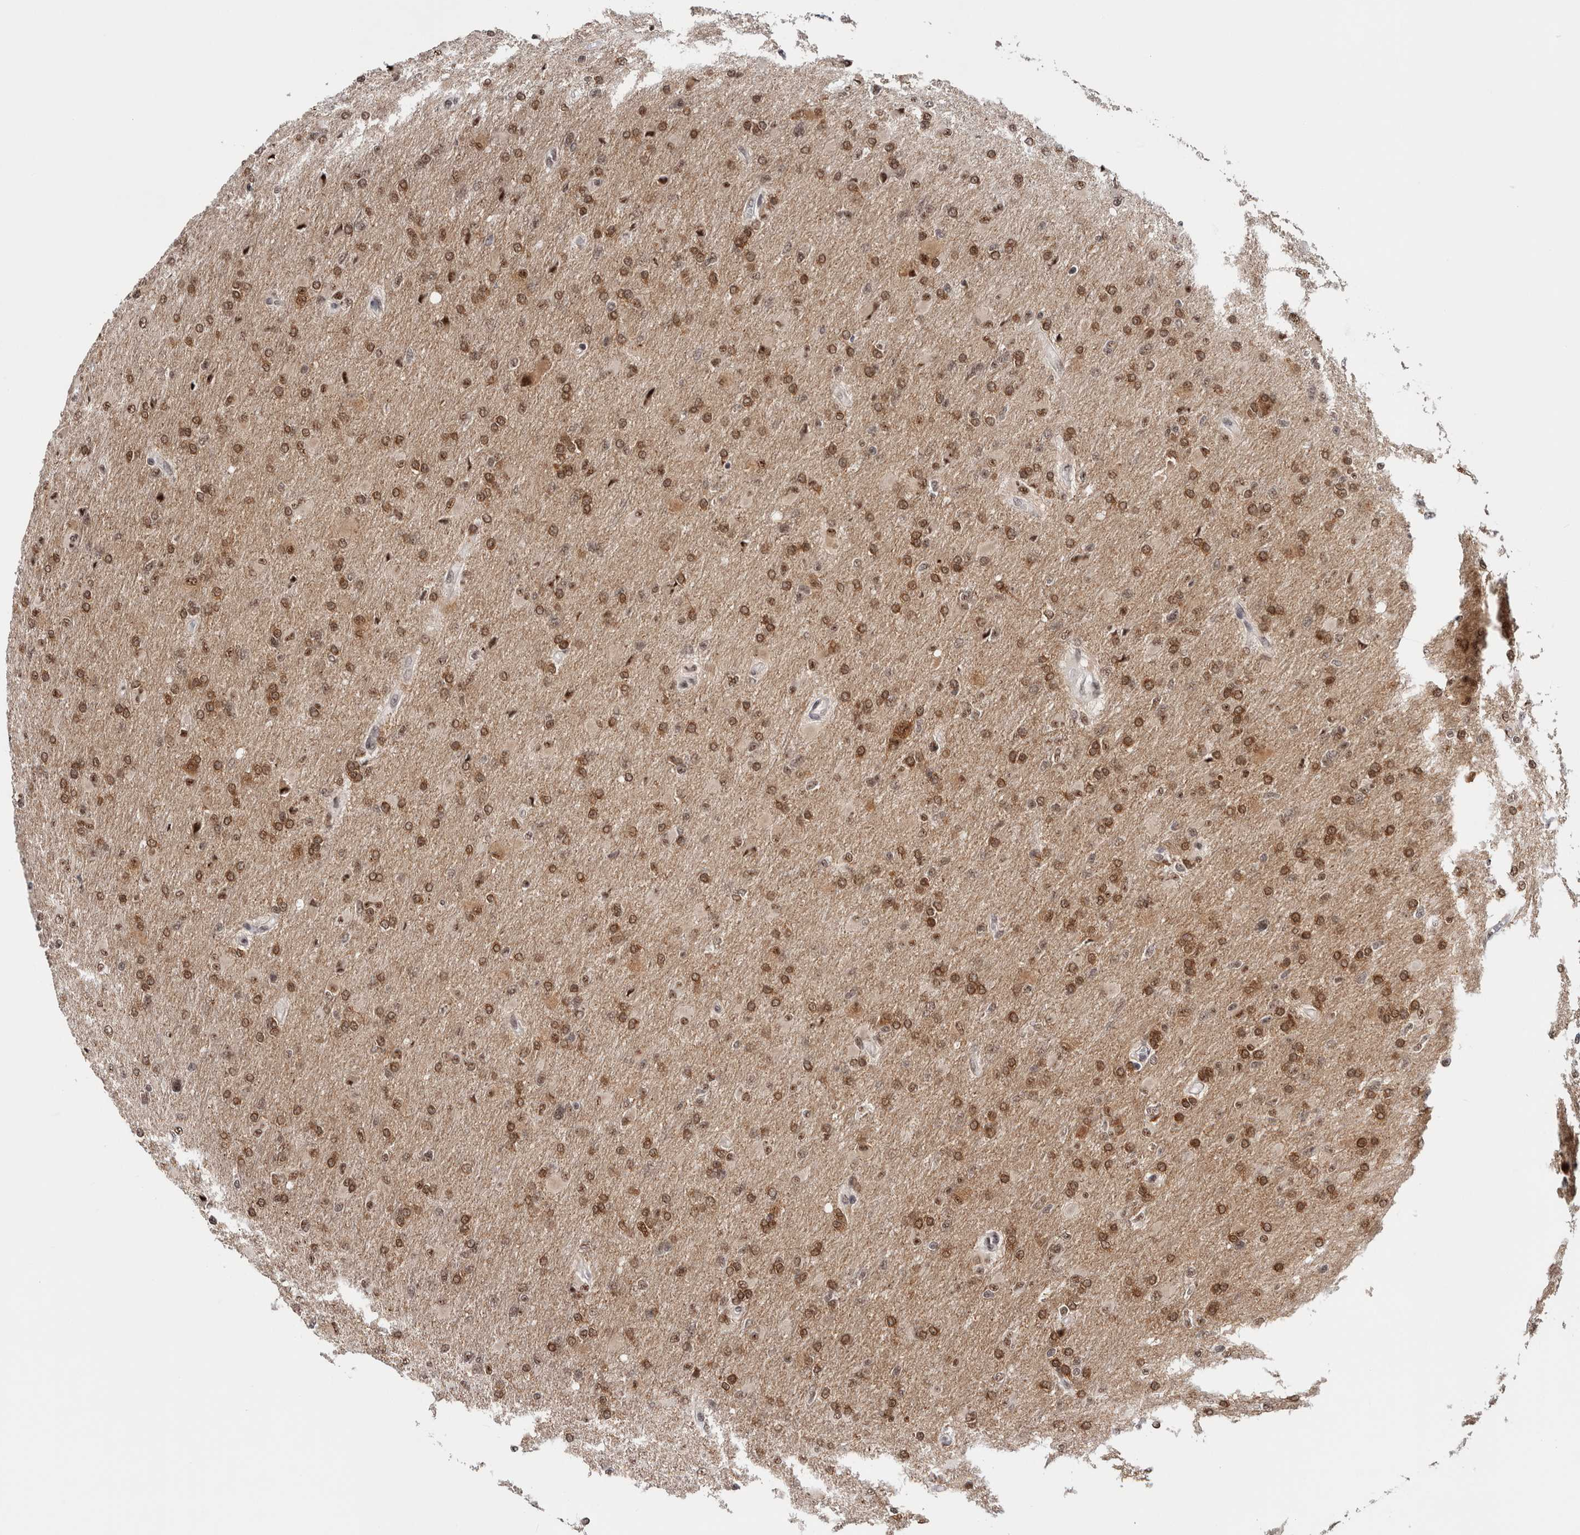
{"staining": {"intensity": "moderate", "quantity": ">75%", "location": "nuclear"}, "tissue": "glioma", "cell_type": "Tumor cells", "image_type": "cancer", "snomed": [{"axis": "morphology", "description": "Glioma, malignant, High grade"}, {"axis": "topography", "description": "Cerebral cortex"}], "caption": "A medium amount of moderate nuclear staining is present in about >75% of tumor cells in glioma tissue.", "gene": "MKNK1", "patient": {"sex": "female", "age": 36}}